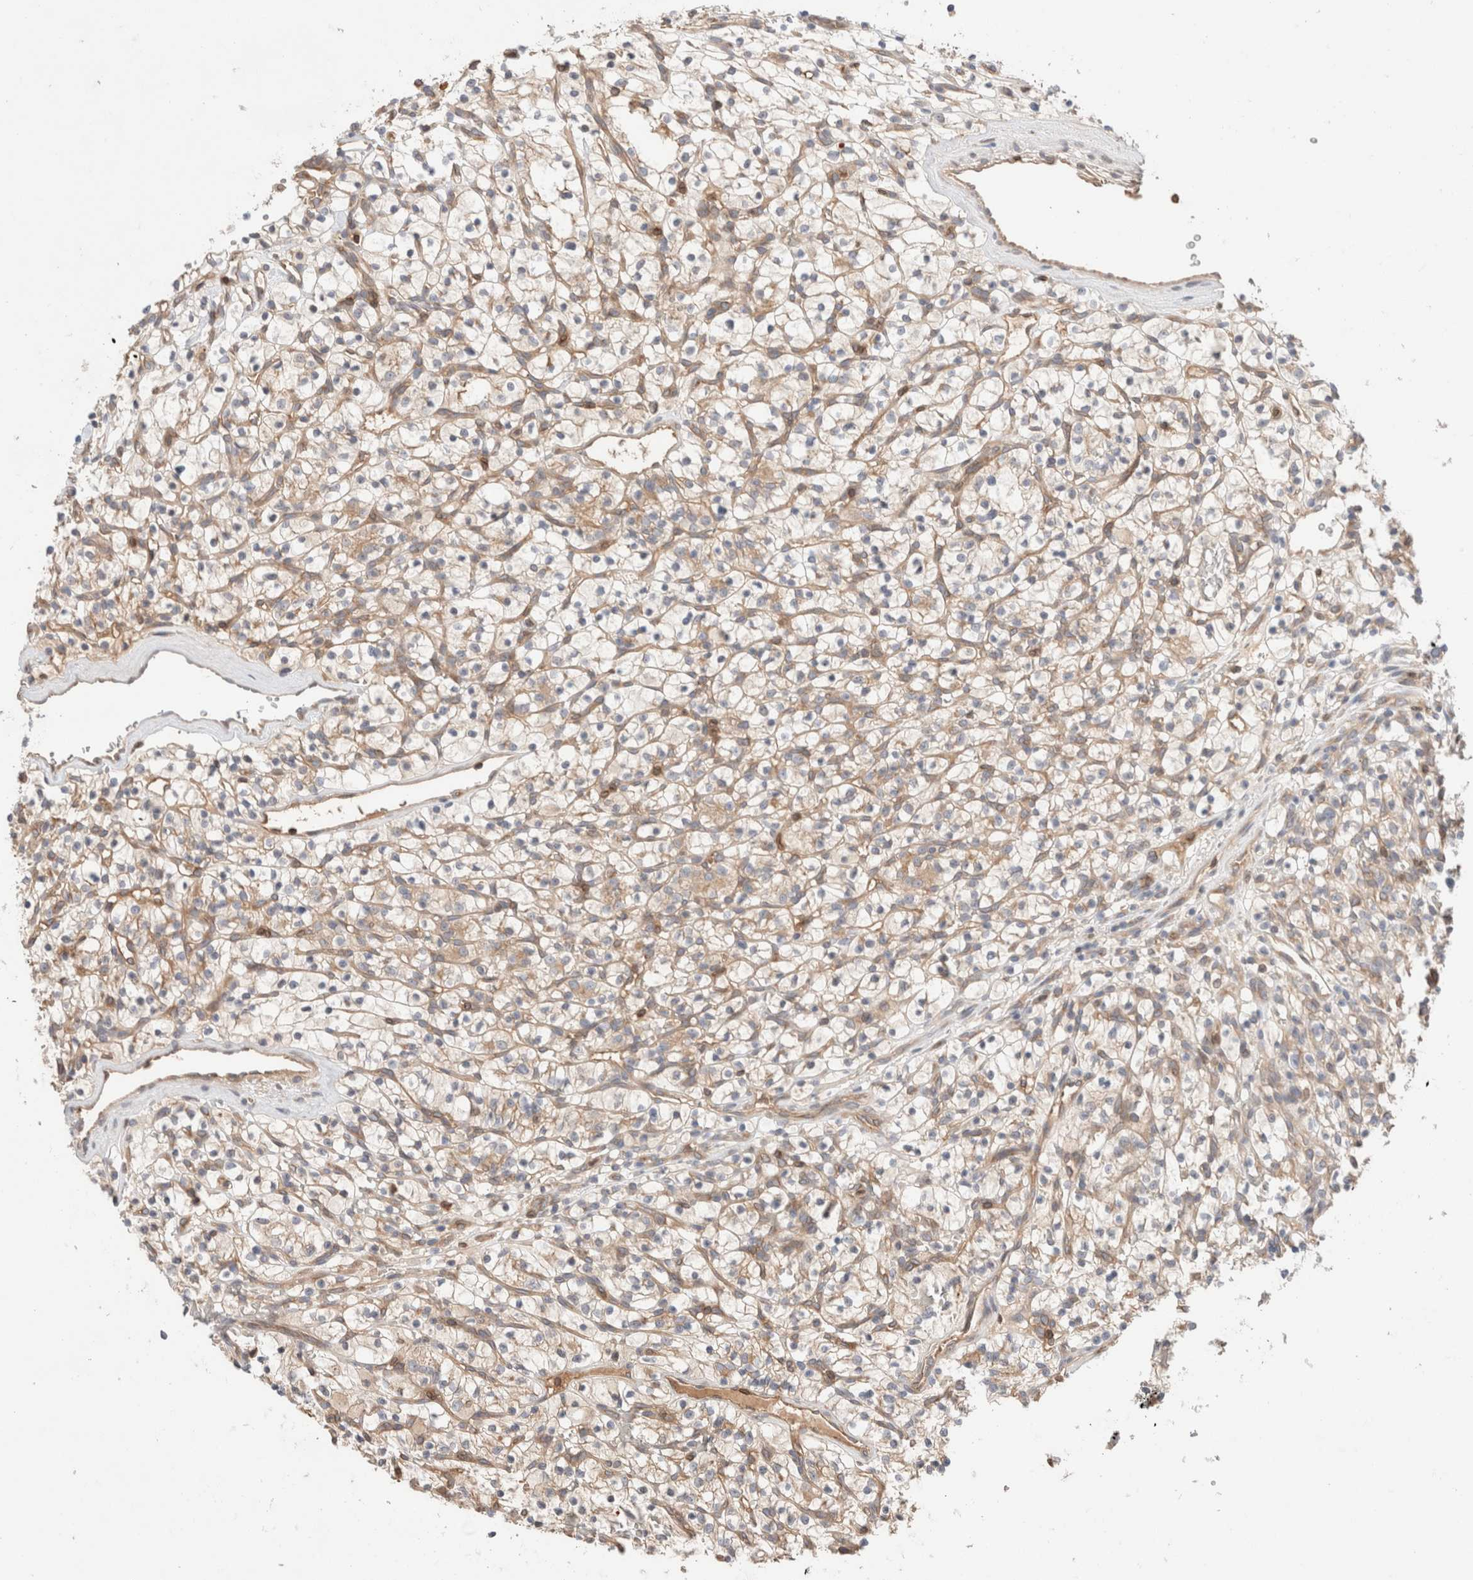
{"staining": {"intensity": "weak", "quantity": ">75%", "location": "cytoplasmic/membranous"}, "tissue": "renal cancer", "cell_type": "Tumor cells", "image_type": "cancer", "snomed": [{"axis": "morphology", "description": "Adenocarcinoma, NOS"}, {"axis": "topography", "description": "Kidney"}], "caption": "About >75% of tumor cells in adenocarcinoma (renal) display weak cytoplasmic/membranous protein staining as visualized by brown immunohistochemical staining.", "gene": "SIKE1", "patient": {"sex": "female", "age": 57}}